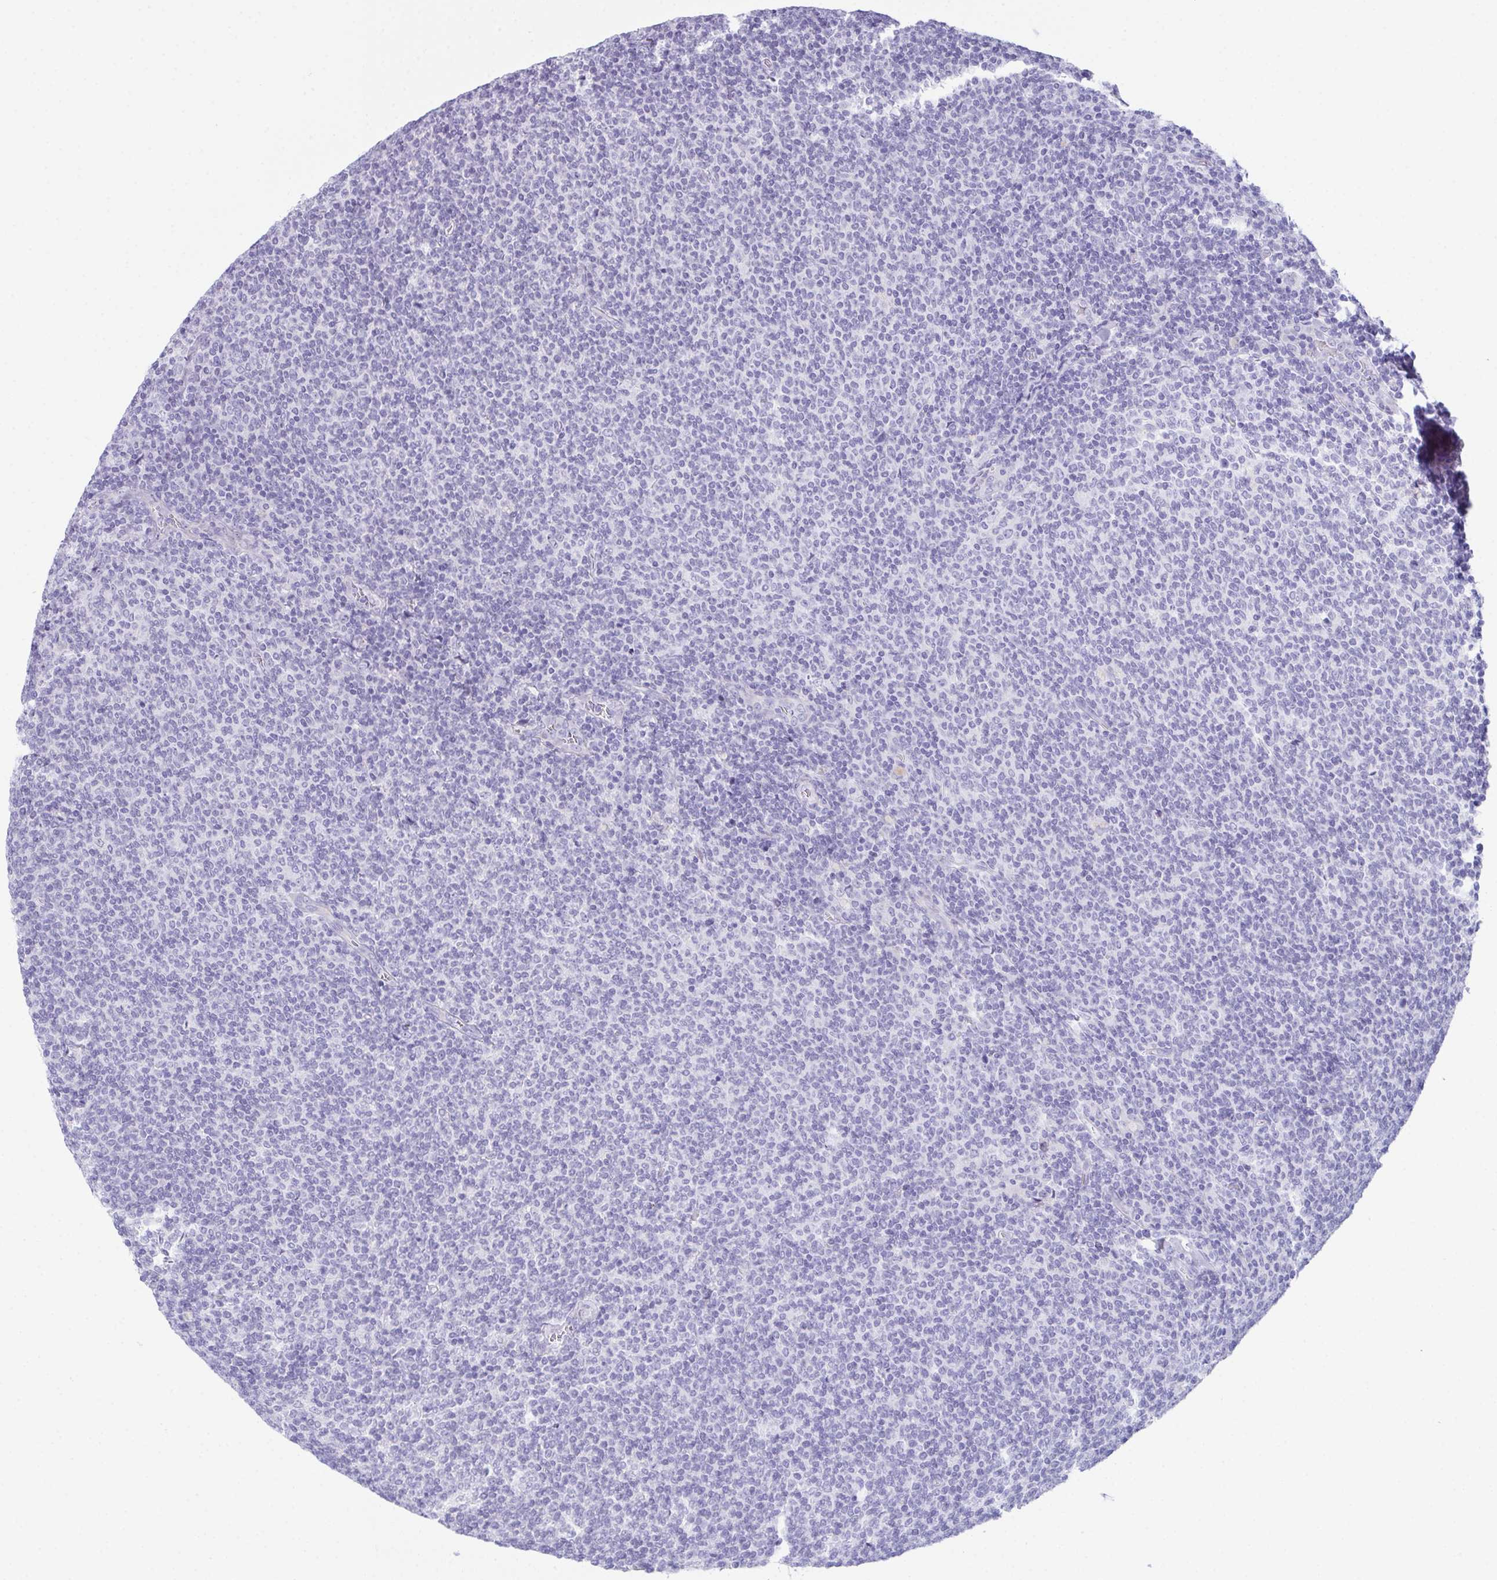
{"staining": {"intensity": "negative", "quantity": "none", "location": "none"}, "tissue": "lymphoma", "cell_type": "Tumor cells", "image_type": "cancer", "snomed": [{"axis": "morphology", "description": "Malignant lymphoma, non-Hodgkin's type, Low grade"}, {"axis": "topography", "description": "Lymph node"}], "caption": "Human lymphoma stained for a protein using immunohistochemistry displays no expression in tumor cells.", "gene": "TEX19", "patient": {"sex": "male", "age": 52}}